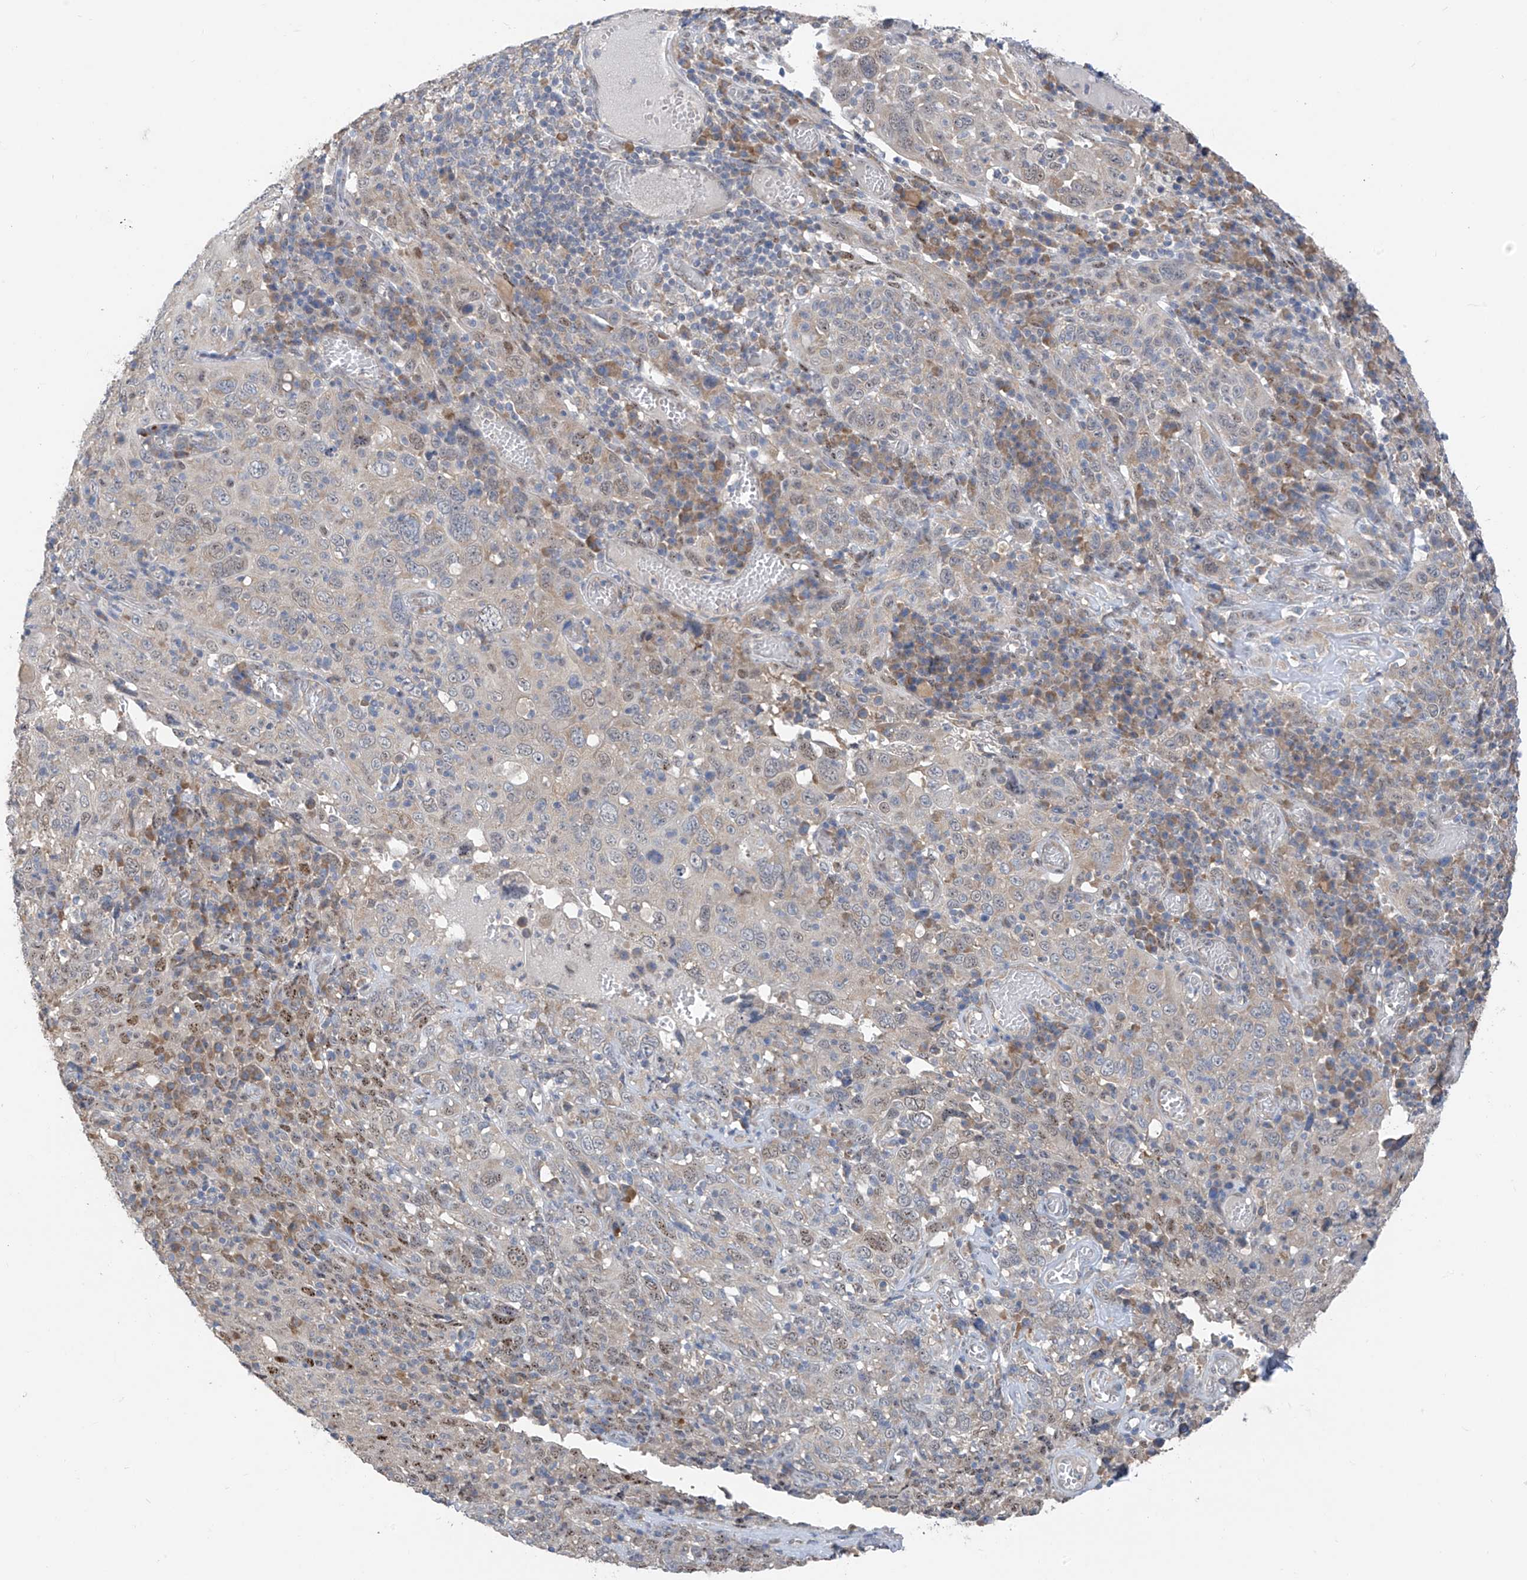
{"staining": {"intensity": "weak", "quantity": "<25%", "location": "nuclear"}, "tissue": "cervical cancer", "cell_type": "Tumor cells", "image_type": "cancer", "snomed": [{"axis": "morphology", "description": "Squamous cell carcinoma, NOS"}, {"axis": "topography", "description": "Cervix"}], "caption": "The immunohistochemistry image has no significant positivity in tumor cells of cervical cancer (squamous cell carcinoma) tissue.", "gene": "RPL4", "patient": {"sex": "female", "age": 46}}